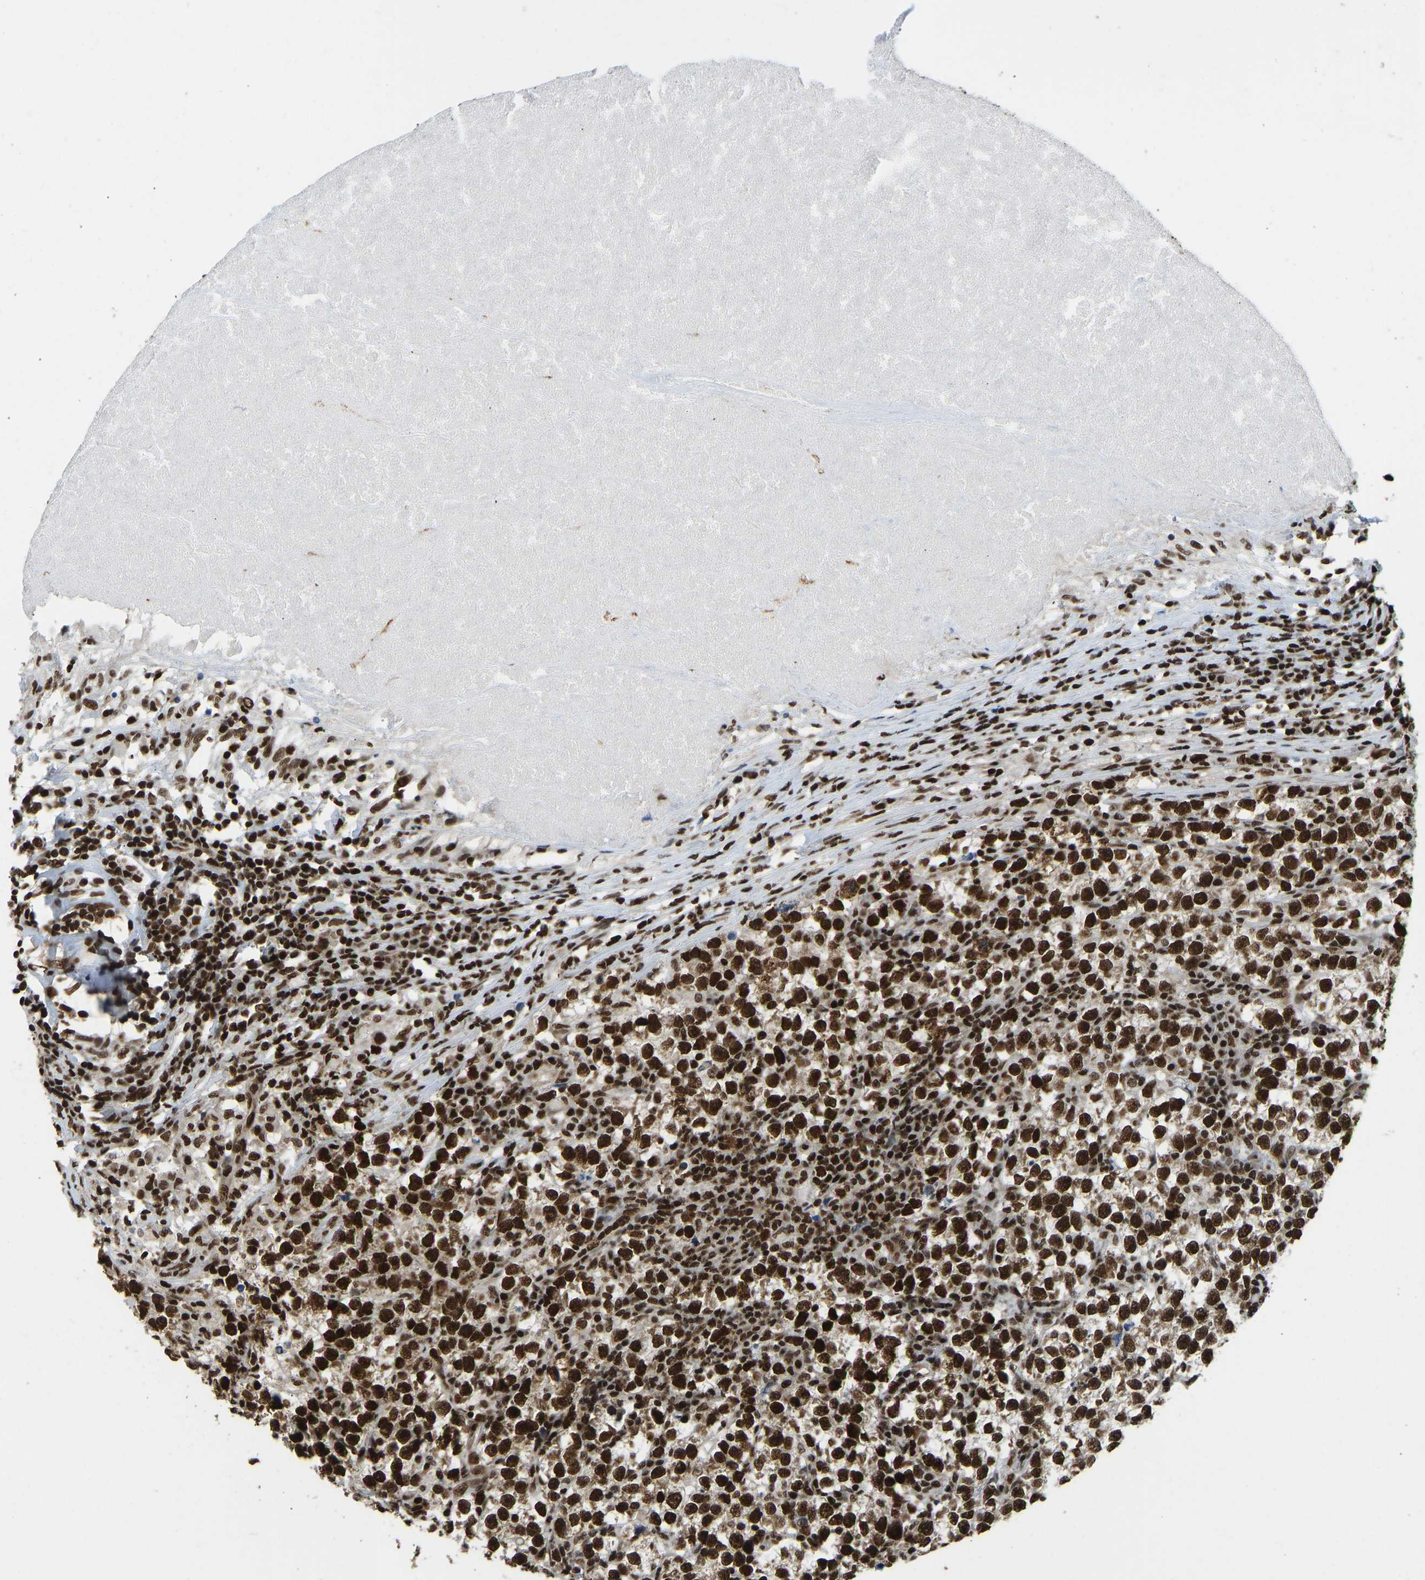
{"staining": {"intensity": "strong", "quantity": ">75%", "location": "nuclear"}, "tissue": "testis cancer", "cell_type": "Tumor cells", "image_type": "cancer", "snomed": [{"axis": "morphology", "description": "Normal tissue, NOS"}, {"axis": "morphology", "description": "Seminoma, NOS"}, {"axis": "topography", "description": "Testis"}], "caption": "Immunohistochemical staining of human testis cancer displays high levels of strong nuclear protein expression in about >75% of tumor cells.", "gene": "ZSCAN20", "patient": {"sex": "male", "age": 43}}